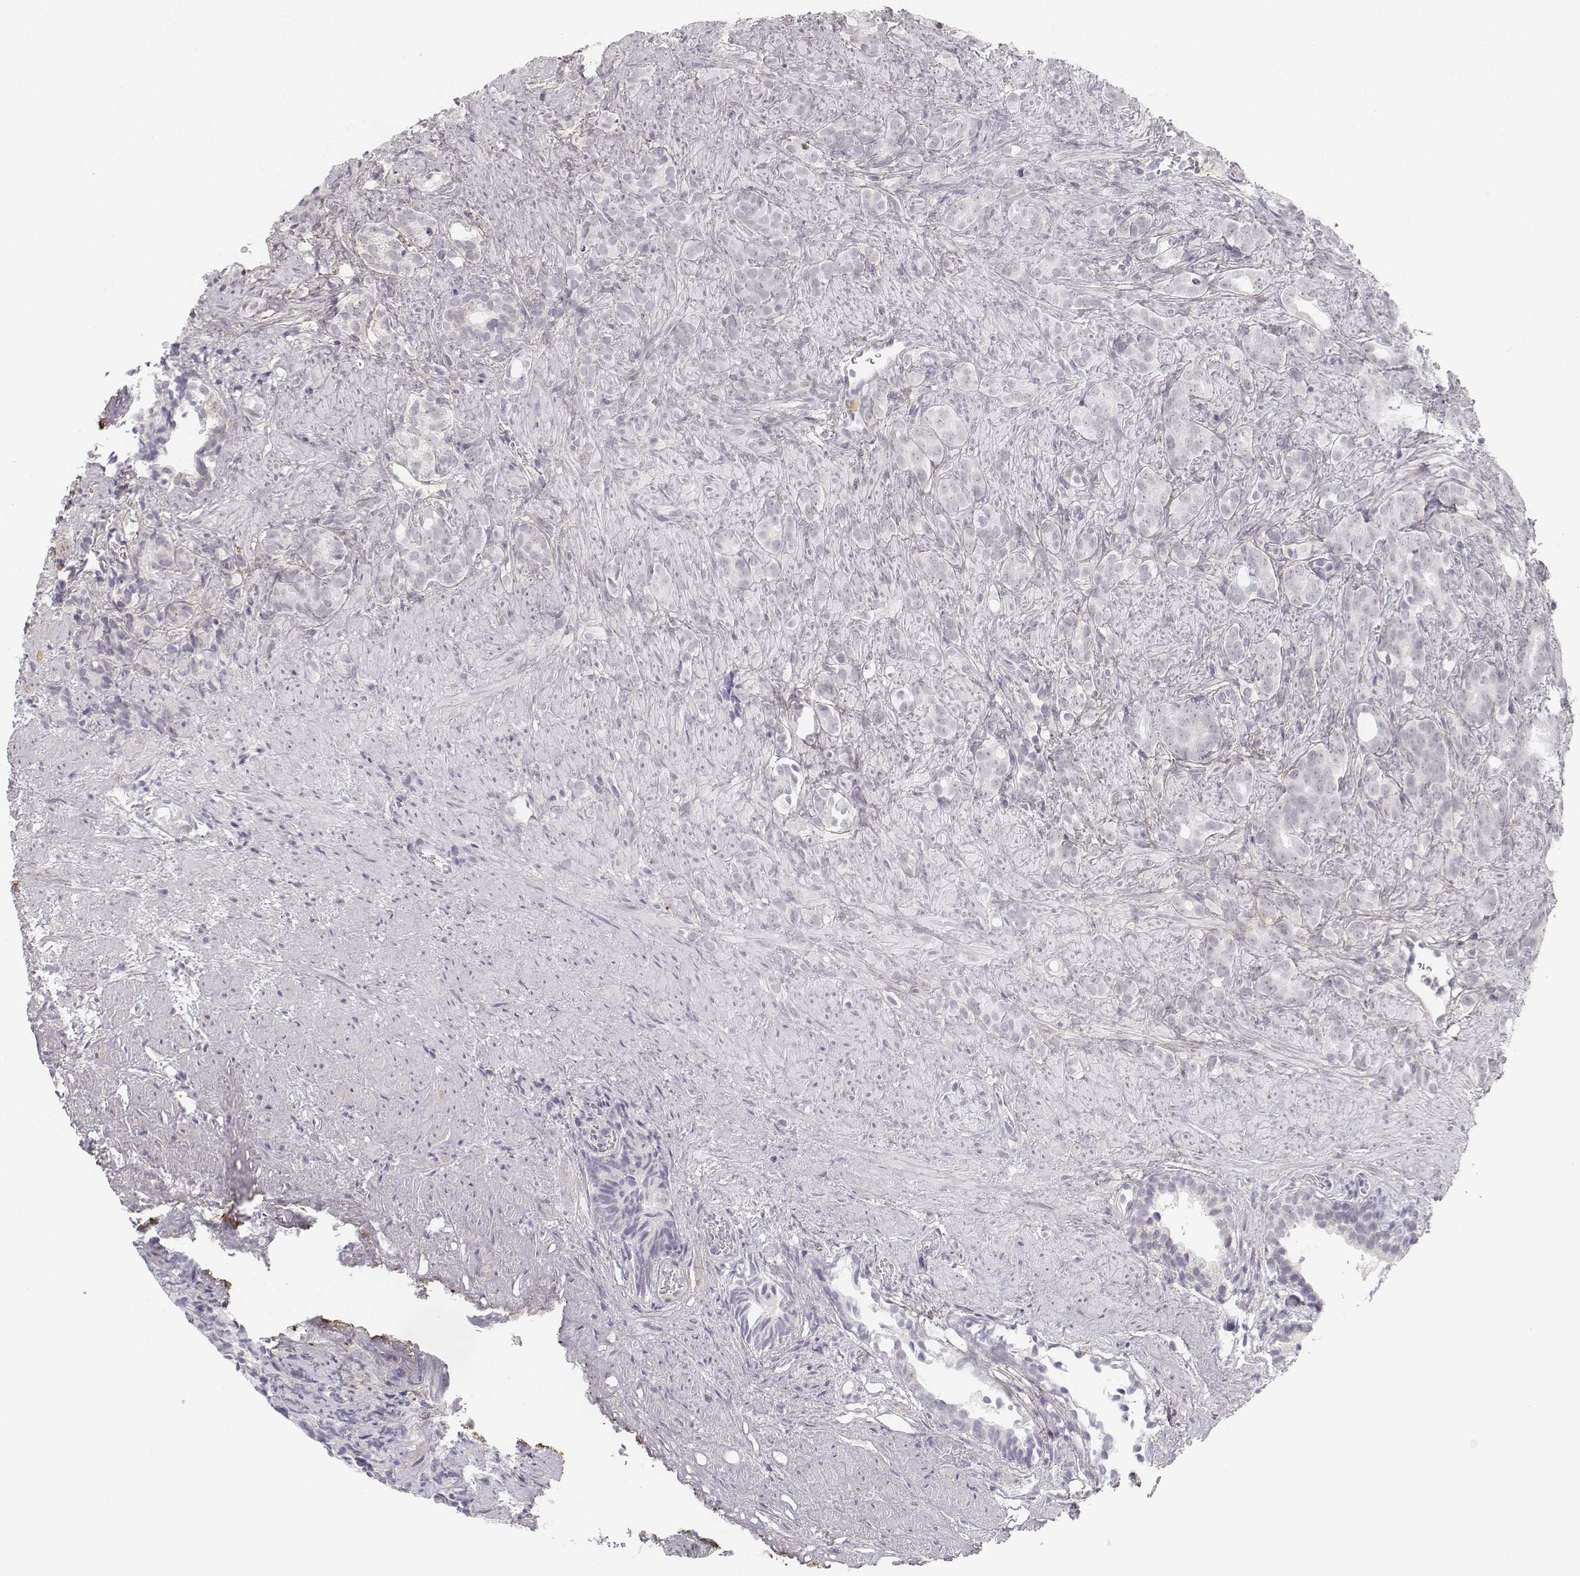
{"staining": {"intensity": "negative", "quantity": "none", "location": "none"}, "tissue": "prostate cancer", "cell_type": "Tumor cells", "image_type": "cancer", "snomed": [{"axis": "morphology", "description": "Adenocarcinoma, High grade"}, {"axis": "topography", "description": "Prostate"}], "caption": "A high-resolution histopathology image shows IHC staining of prostate cancer, which exhibits no significant positivity in tumor cells.", "gene": "KRT84", "patient": {"sex": "male", "age": 84}}